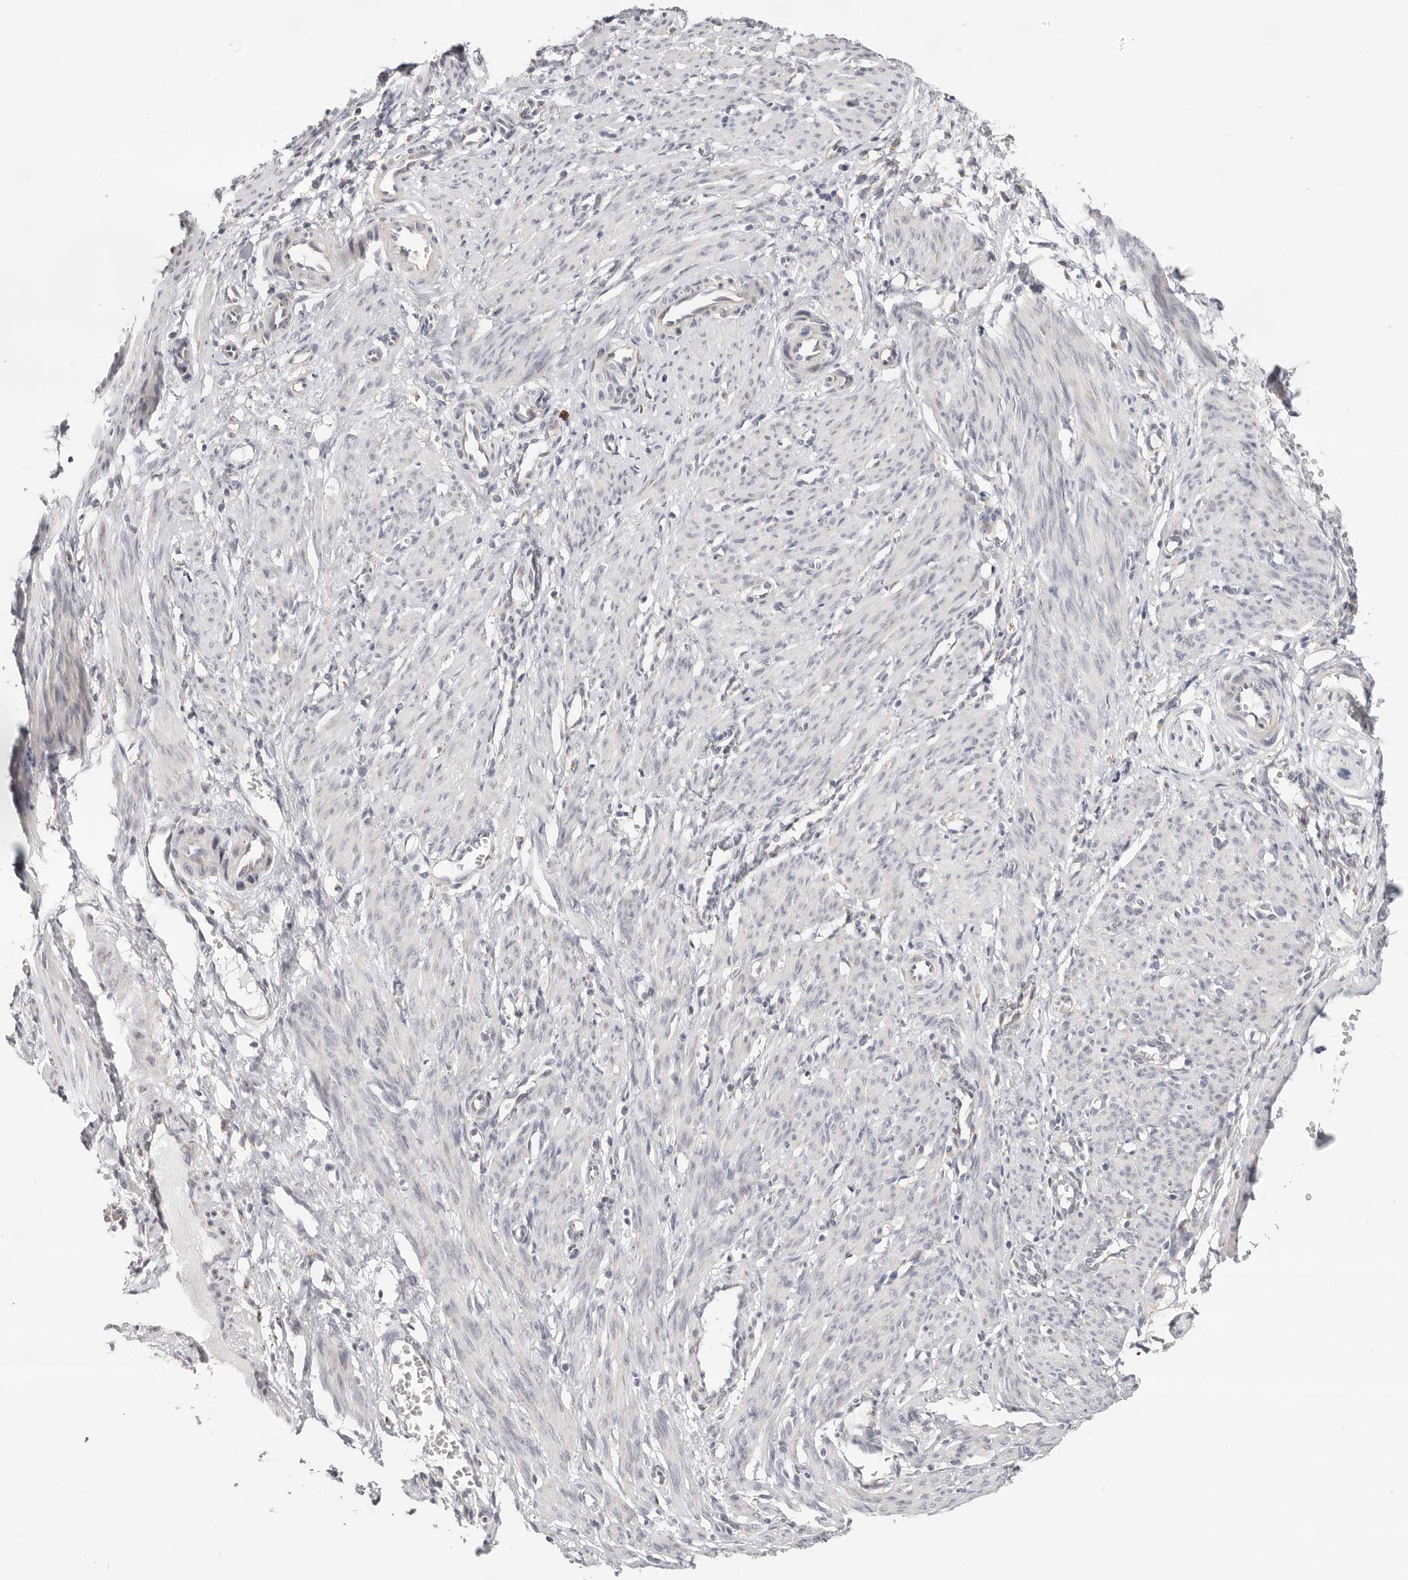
{"staining": {"intensity": "negative", "quantity": "none", "location": "none"}, "tissue": "smooth muscle", "cell_type": "Smooth muscle cells", "image_type": "normal", "snomed": [{"axis": "morphology", "description": "Normal tissue, NOS"}, {"axis": "topography", "description": "Endometrium"}], "caption": "Immunohistochemistry (IHC) image of unremarkable smooth muscle: smooth muscle stained with DAB (3,3'-diaminobenzidine) shows no significant protein staining in smooth muscle cells. (Stains: DAB IHC with hematoxylin counter stain, Microscopy: brightfield microscopy at high magnification).", "gene": "IL32", "patient": {"sex": "female", "age": 33}}